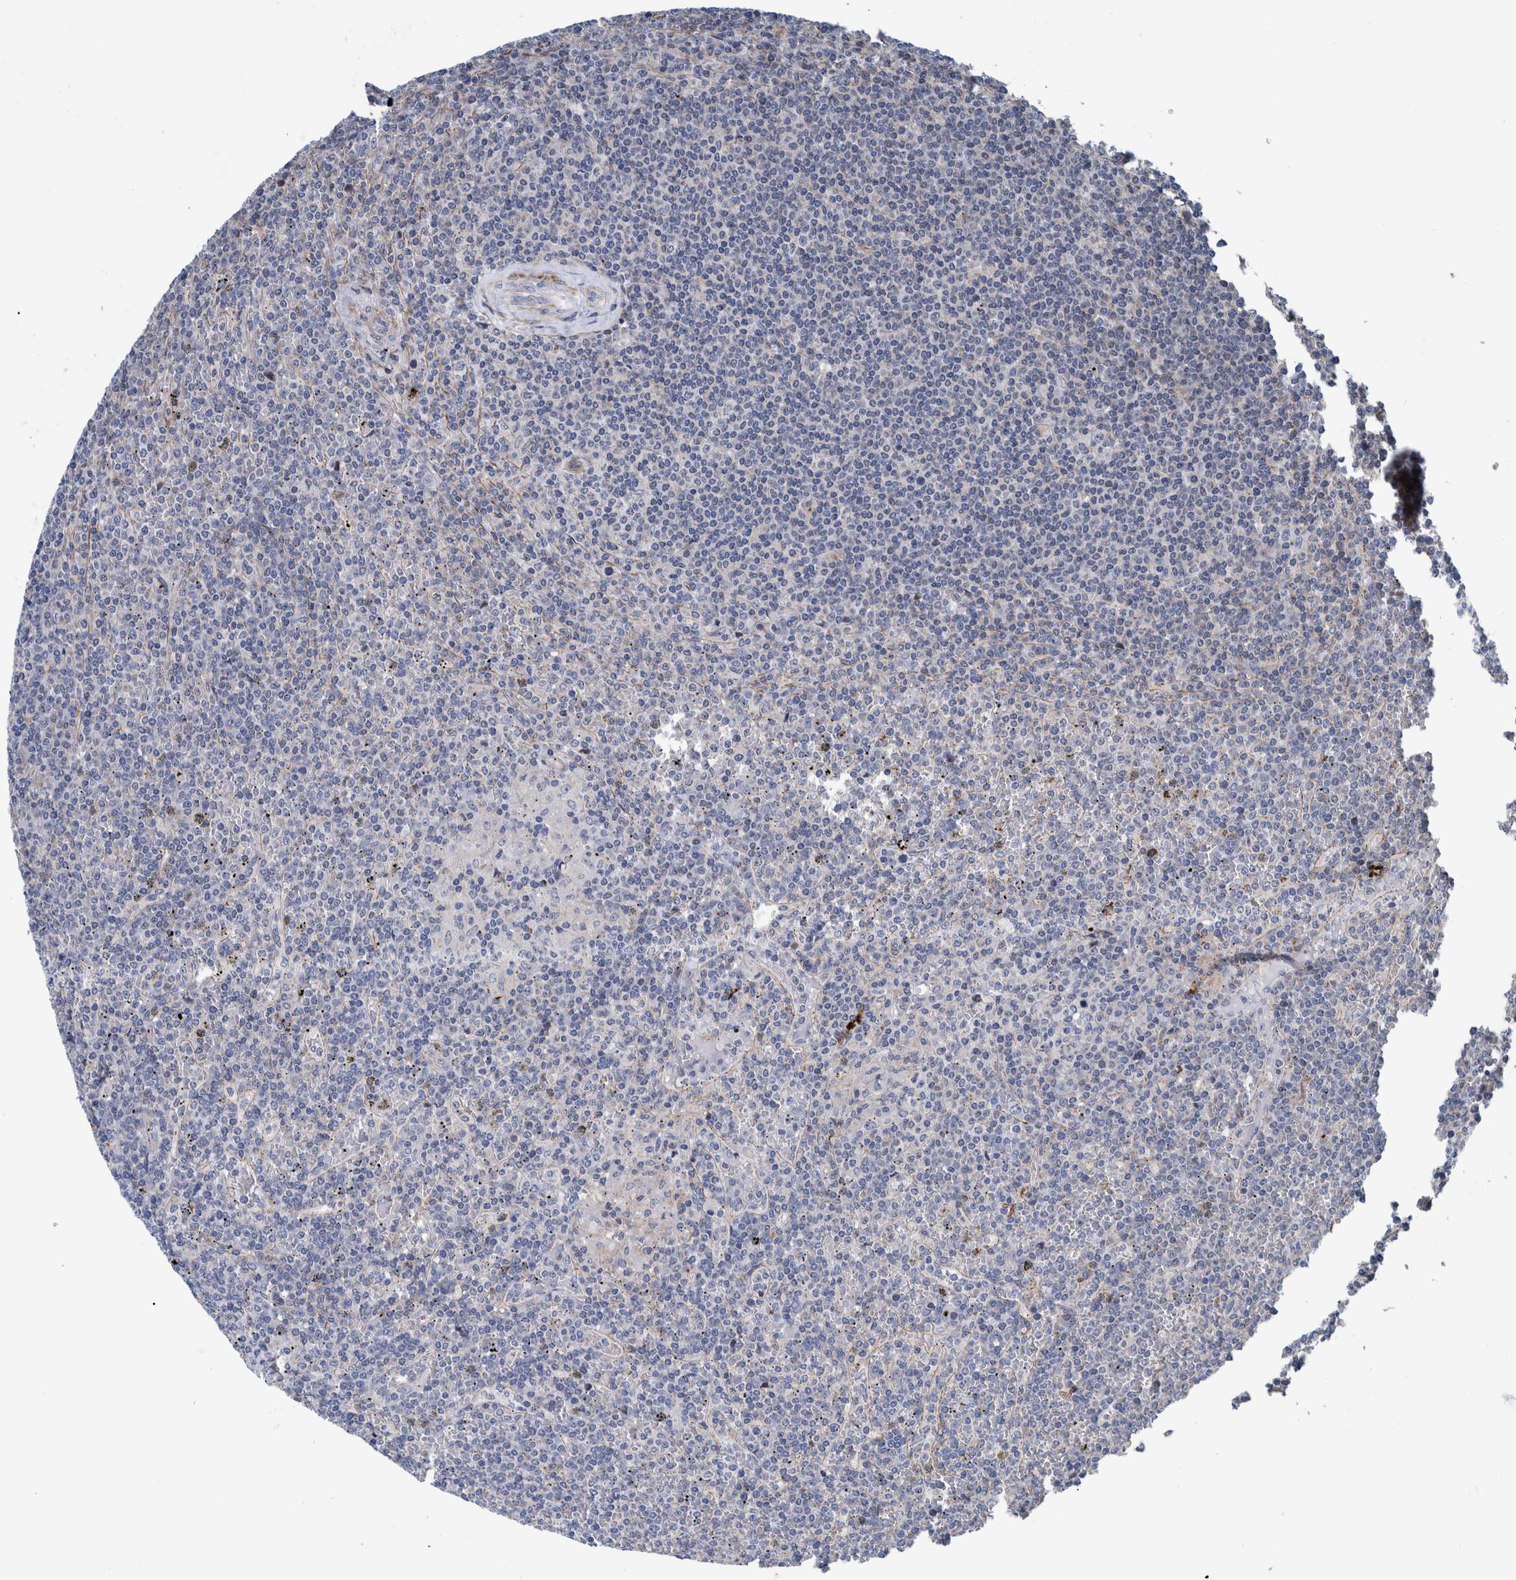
{"staining": {"intensity": "negative", "quantity": "none", "location": "none"}, "tissue": "lymphoma", "cell_type": "Tumor cells", "image_type": "cancer", "snomed": [{"axis": "morphology", "description": "Malignant lymphoma, non-Hodgkin's type, Low grade"}, {"axis": "topography", "description": "Spleen"}], "caption": "Lymphoma was stained to show a protein in brown. There is no significant staining in tumor cells.", "gene": "MKS1", "patient": {"sex": "female", "age": 19}}